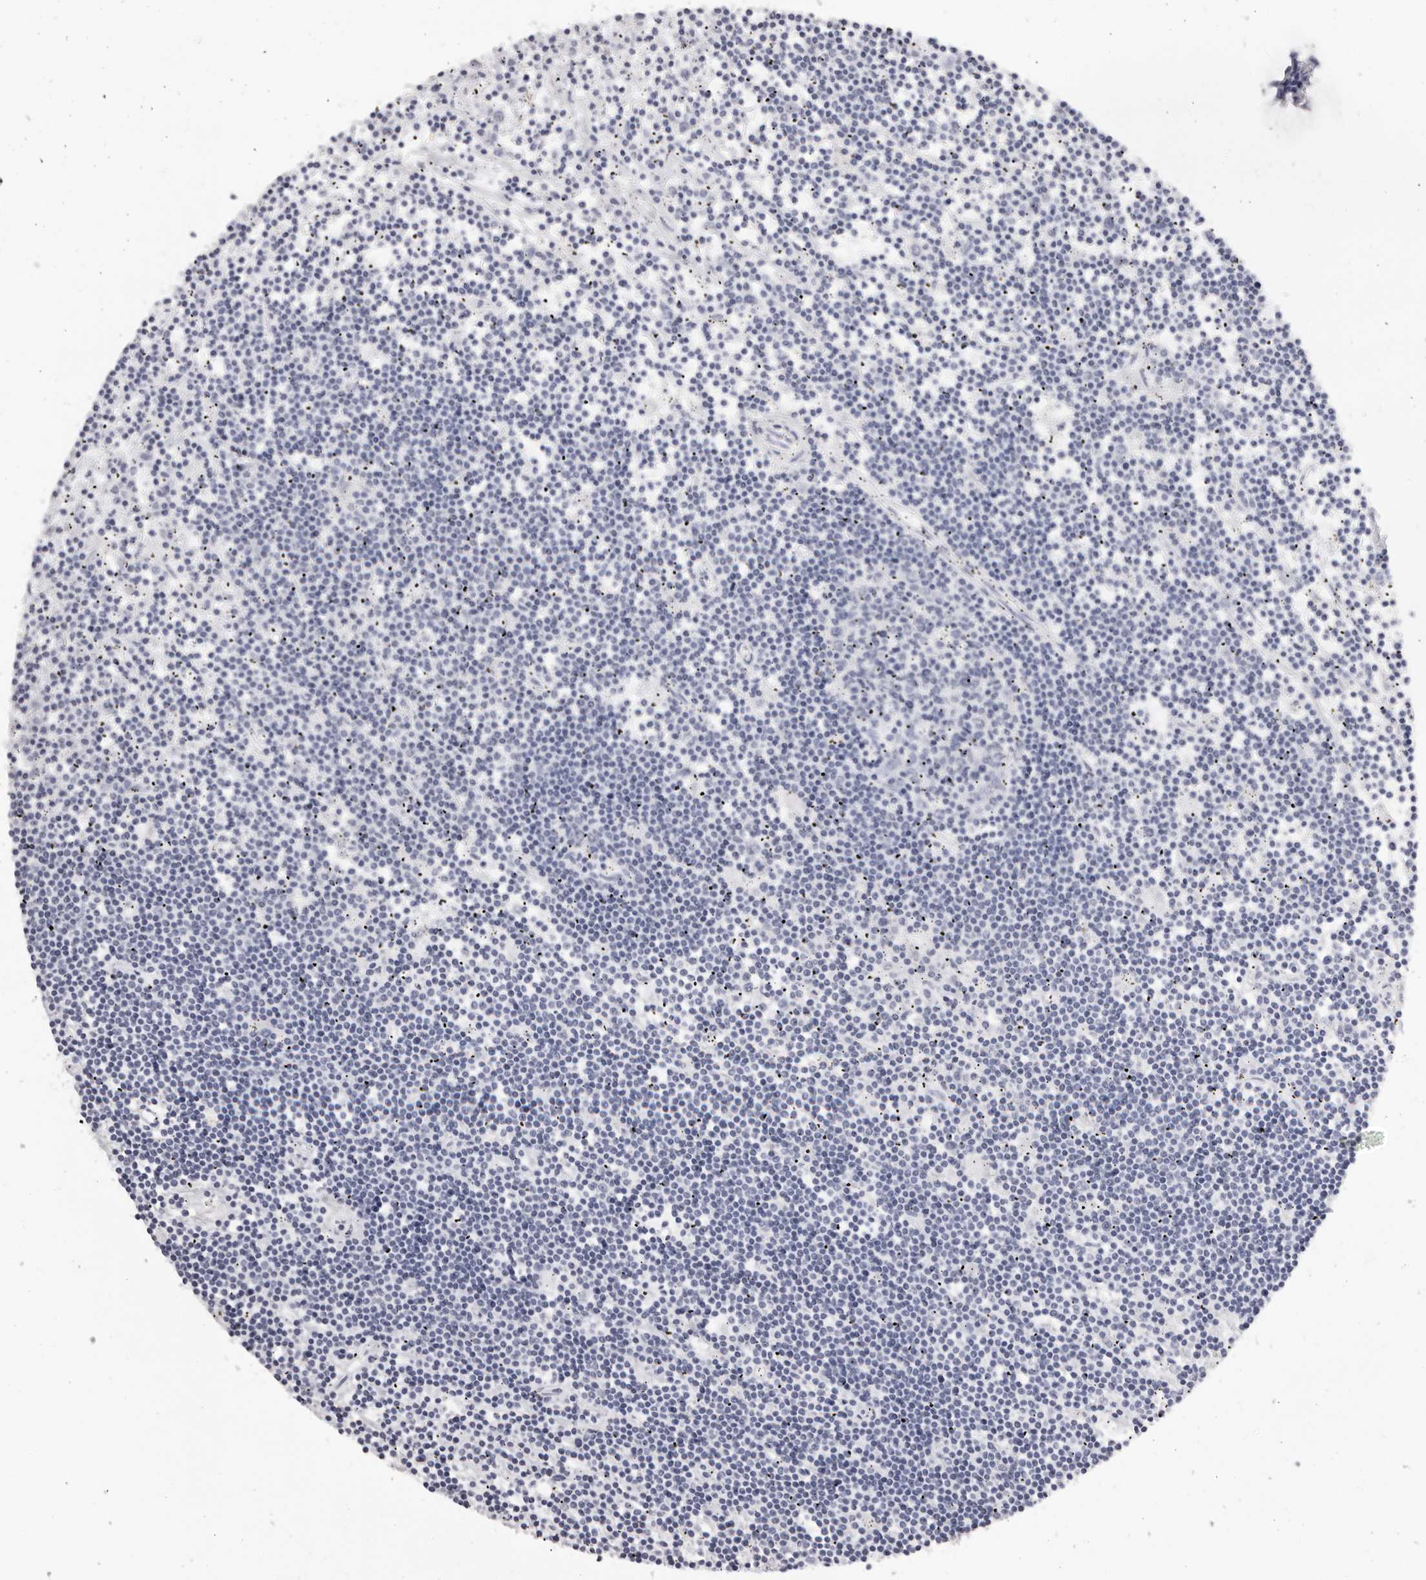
{"staining": {"intensity": "negative", "quantity": "none", "location": "none"}, "tissue": "lymphoma", "cell_type": "Tumor cells", "image_type": "cancer", "snomed": [{"axis": "morphology", "description": "Malignant lymphoma, non-Hodgkin's type, Low grade"}, {"axis": "topography", "description": "Spleen"}], "caption": "Immunohistochemistry of human lymphoma demonstrates no expression in tumor cells.", "gene": "RHO", "patient": {"sex": "male", "age": 76}}